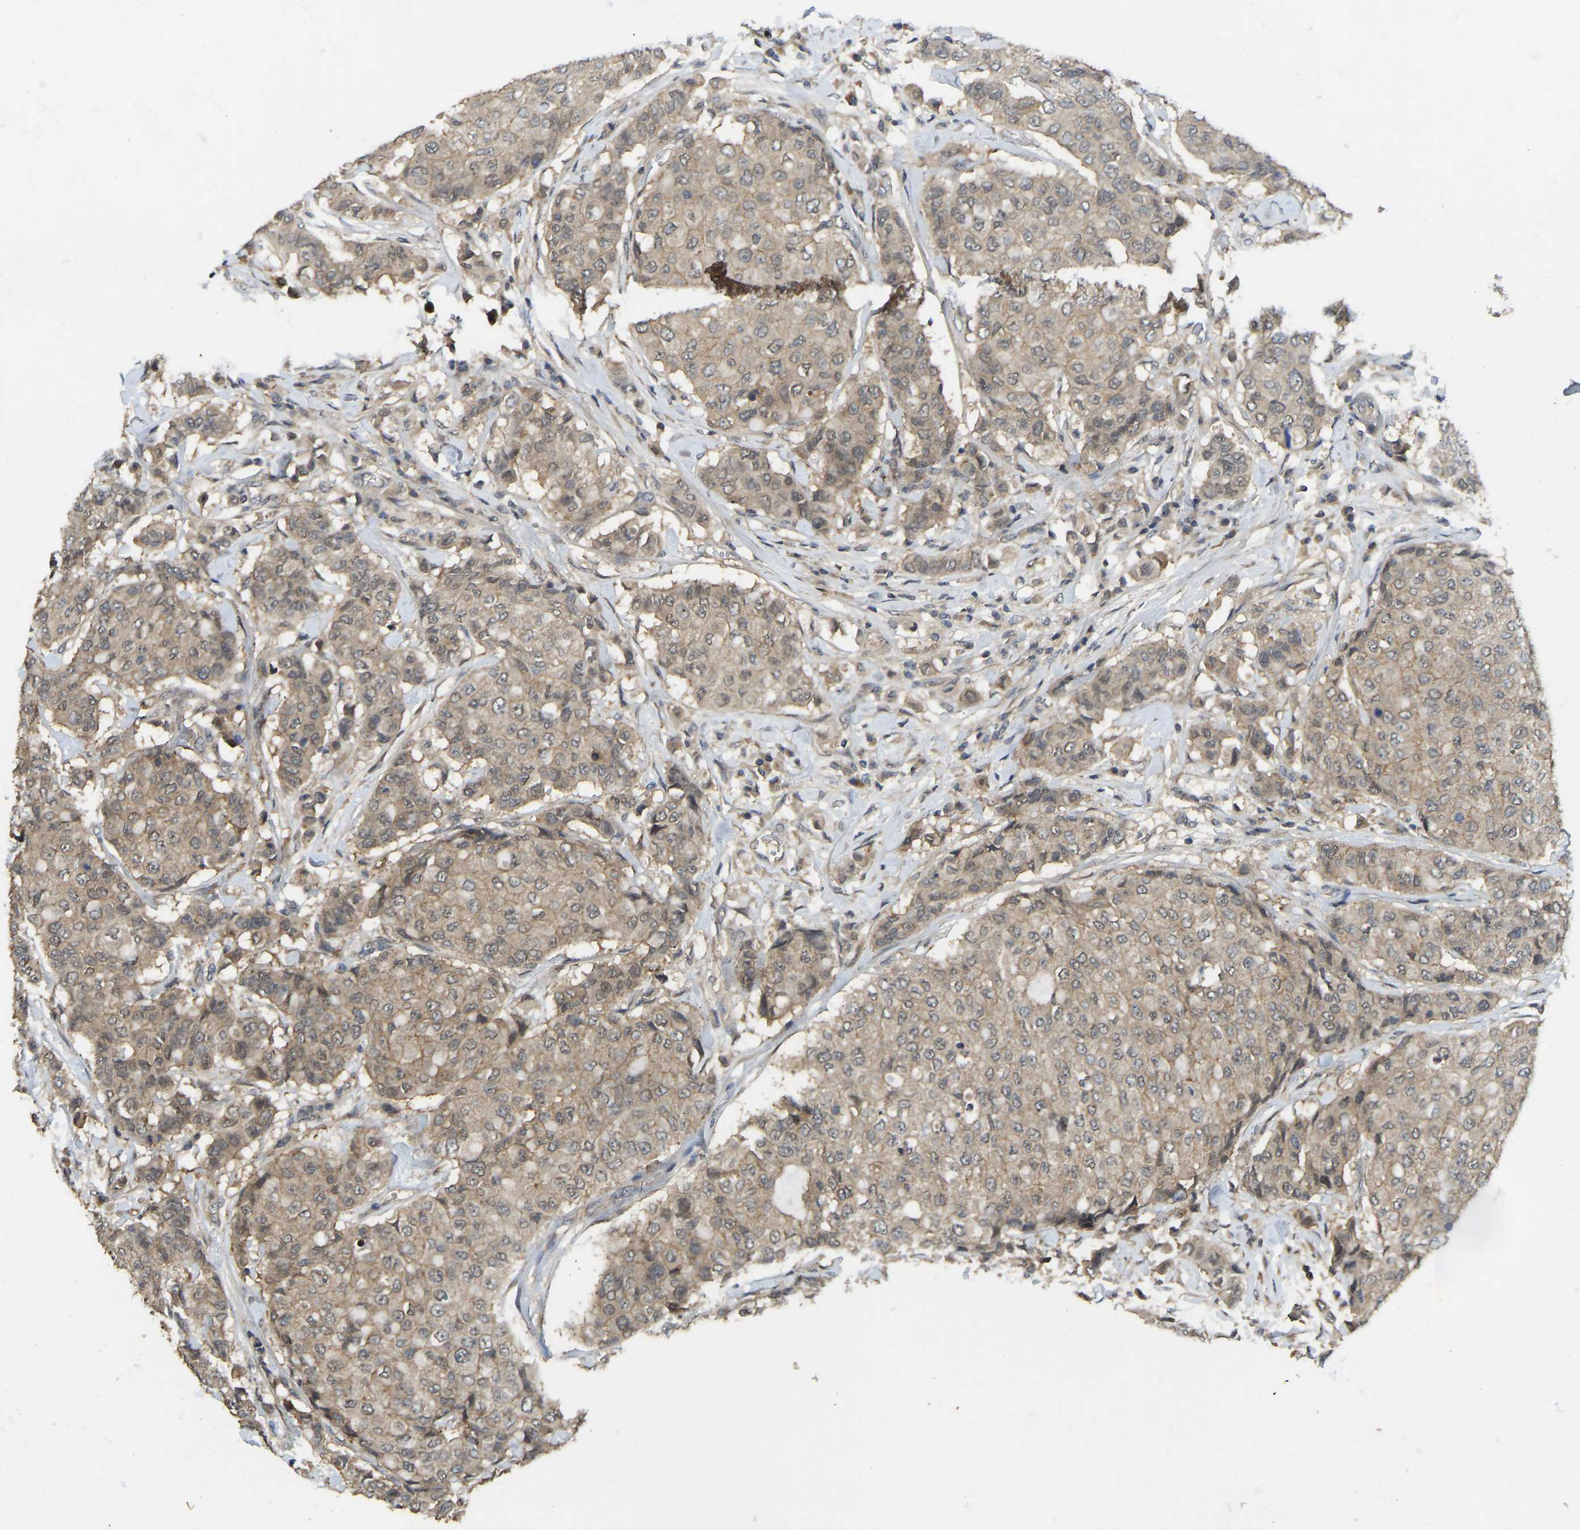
{"staining": {"intensity": "weak", "quantity": ">75%", "location": "cytoplasmic/membranous"}, "tissue": "breast cancer", "cell_type": "Tumor cells", "image_type": "cancer", "snomed": [{"axis": "morphology", "description": "Duct carcinoma"}, {"axis": "topography", "description": "Breast"}], "caption": "Invasive ductal carcinoma (breast) tissue reveals weak cytoplasmic/membranous expression in approximately >75% of tumor cells", "gene": "NDRG3", "patient": {"sex": "female", "age": 27}}